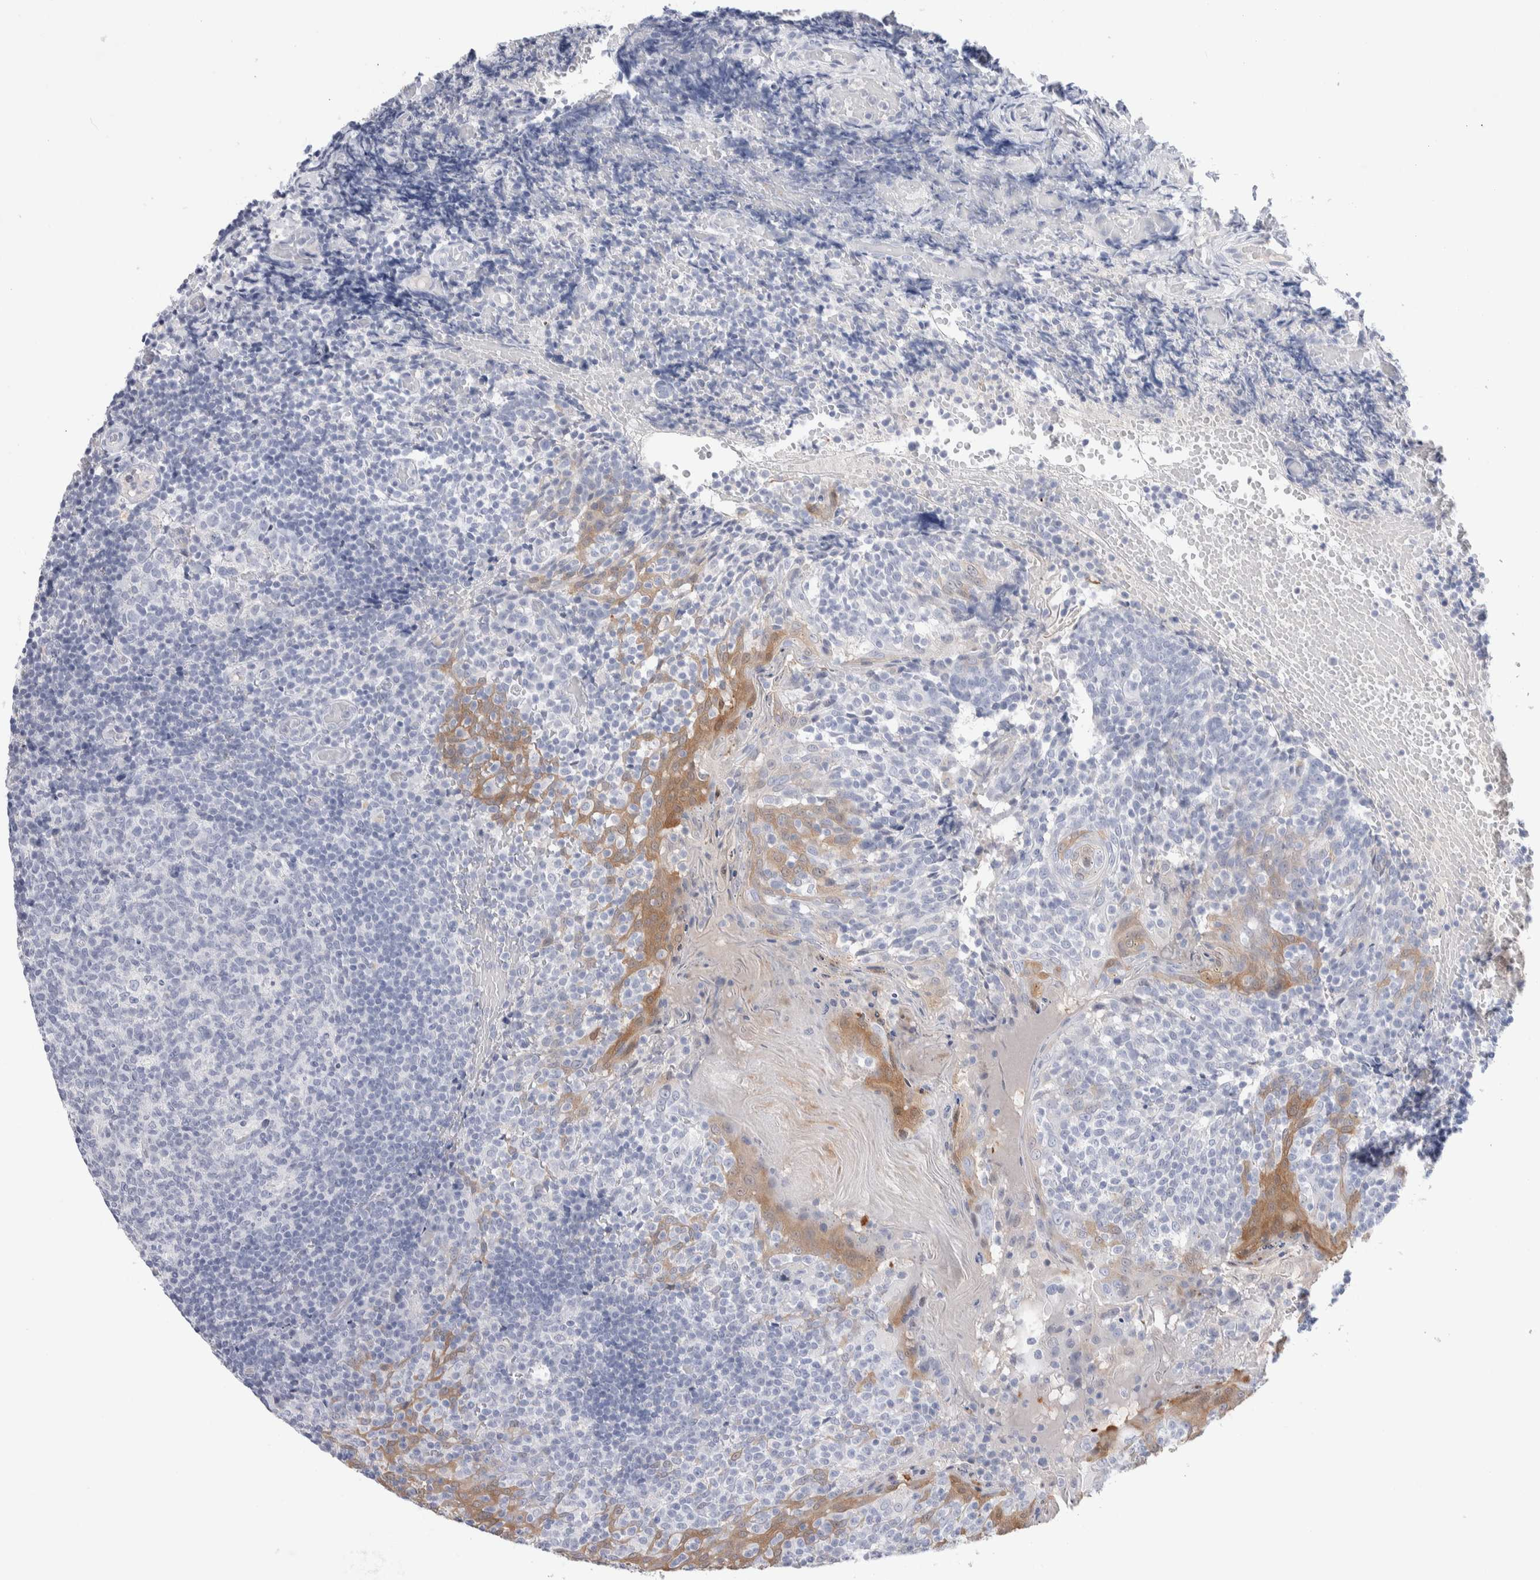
{"staining": {"intensity": "negative", "quantity": "none", "location": "none"}, "tissue": "tonsil", "cell_type": "Germinal center cells", "image_type": "normal", "snomed": [{"axis": "morphology", "description": "Normal tissue, NOS"}, {"axis": "topography", "description": "Tonsil"}], "caption": "IHC of unremarkable tonsil reveals no staining in germinal center cells.", "gene": "GDA", "patient": {"sex": "female", "age": 19}}